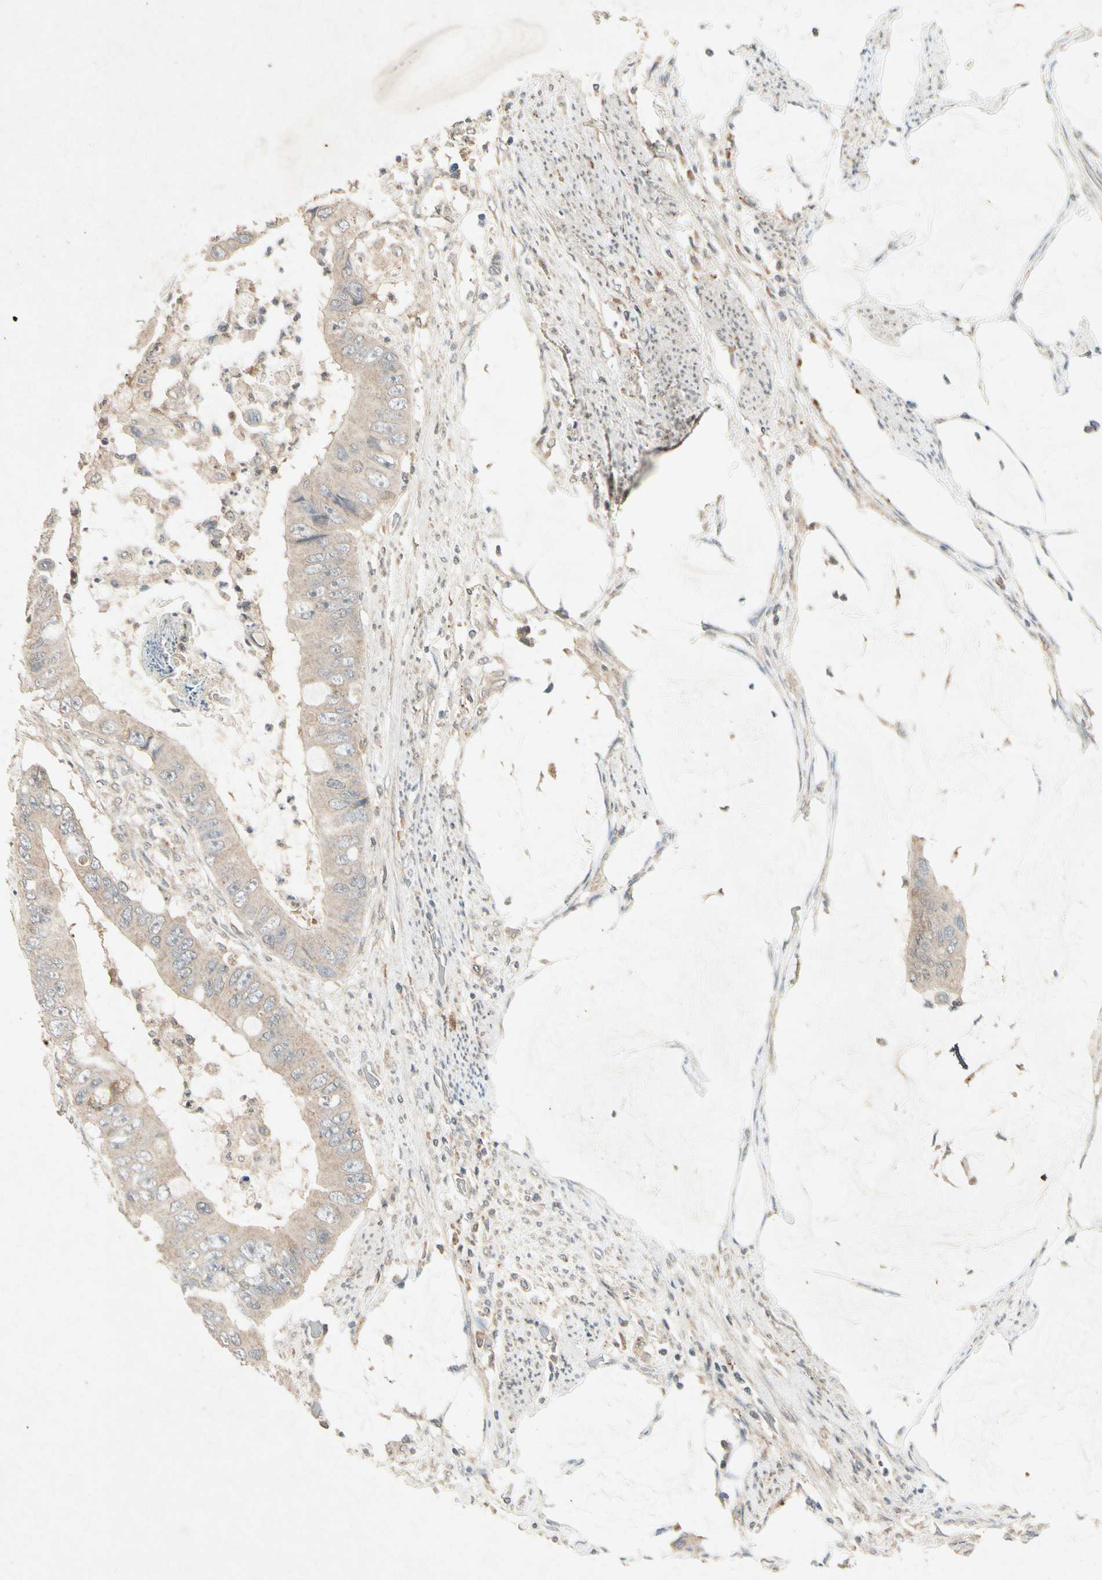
{"staining": {"intensity": "weak", "quantity": ">75%", "location": "cytoplasmic/membranous"}, "tissue": "colorectal cancer", "cell_type": "Tumor cells", "image_type": "cancer", "snomed": [{"axis": "morphology", "description": "Adenocarcinoma, NOS"}, {"axis": "topography", "description": "Rectum"}], "caption": "Adenocarcinoma (colorectal) stained with immunohistochemistry displays weak cytoplasmic/membranous positivity in approximately >75% of tumor cells. (DAB IHC, brown staining for protein, blue staining for nuclei).", "gene": "GPLD1", "patient": {"sex": "female", "age": 77}}